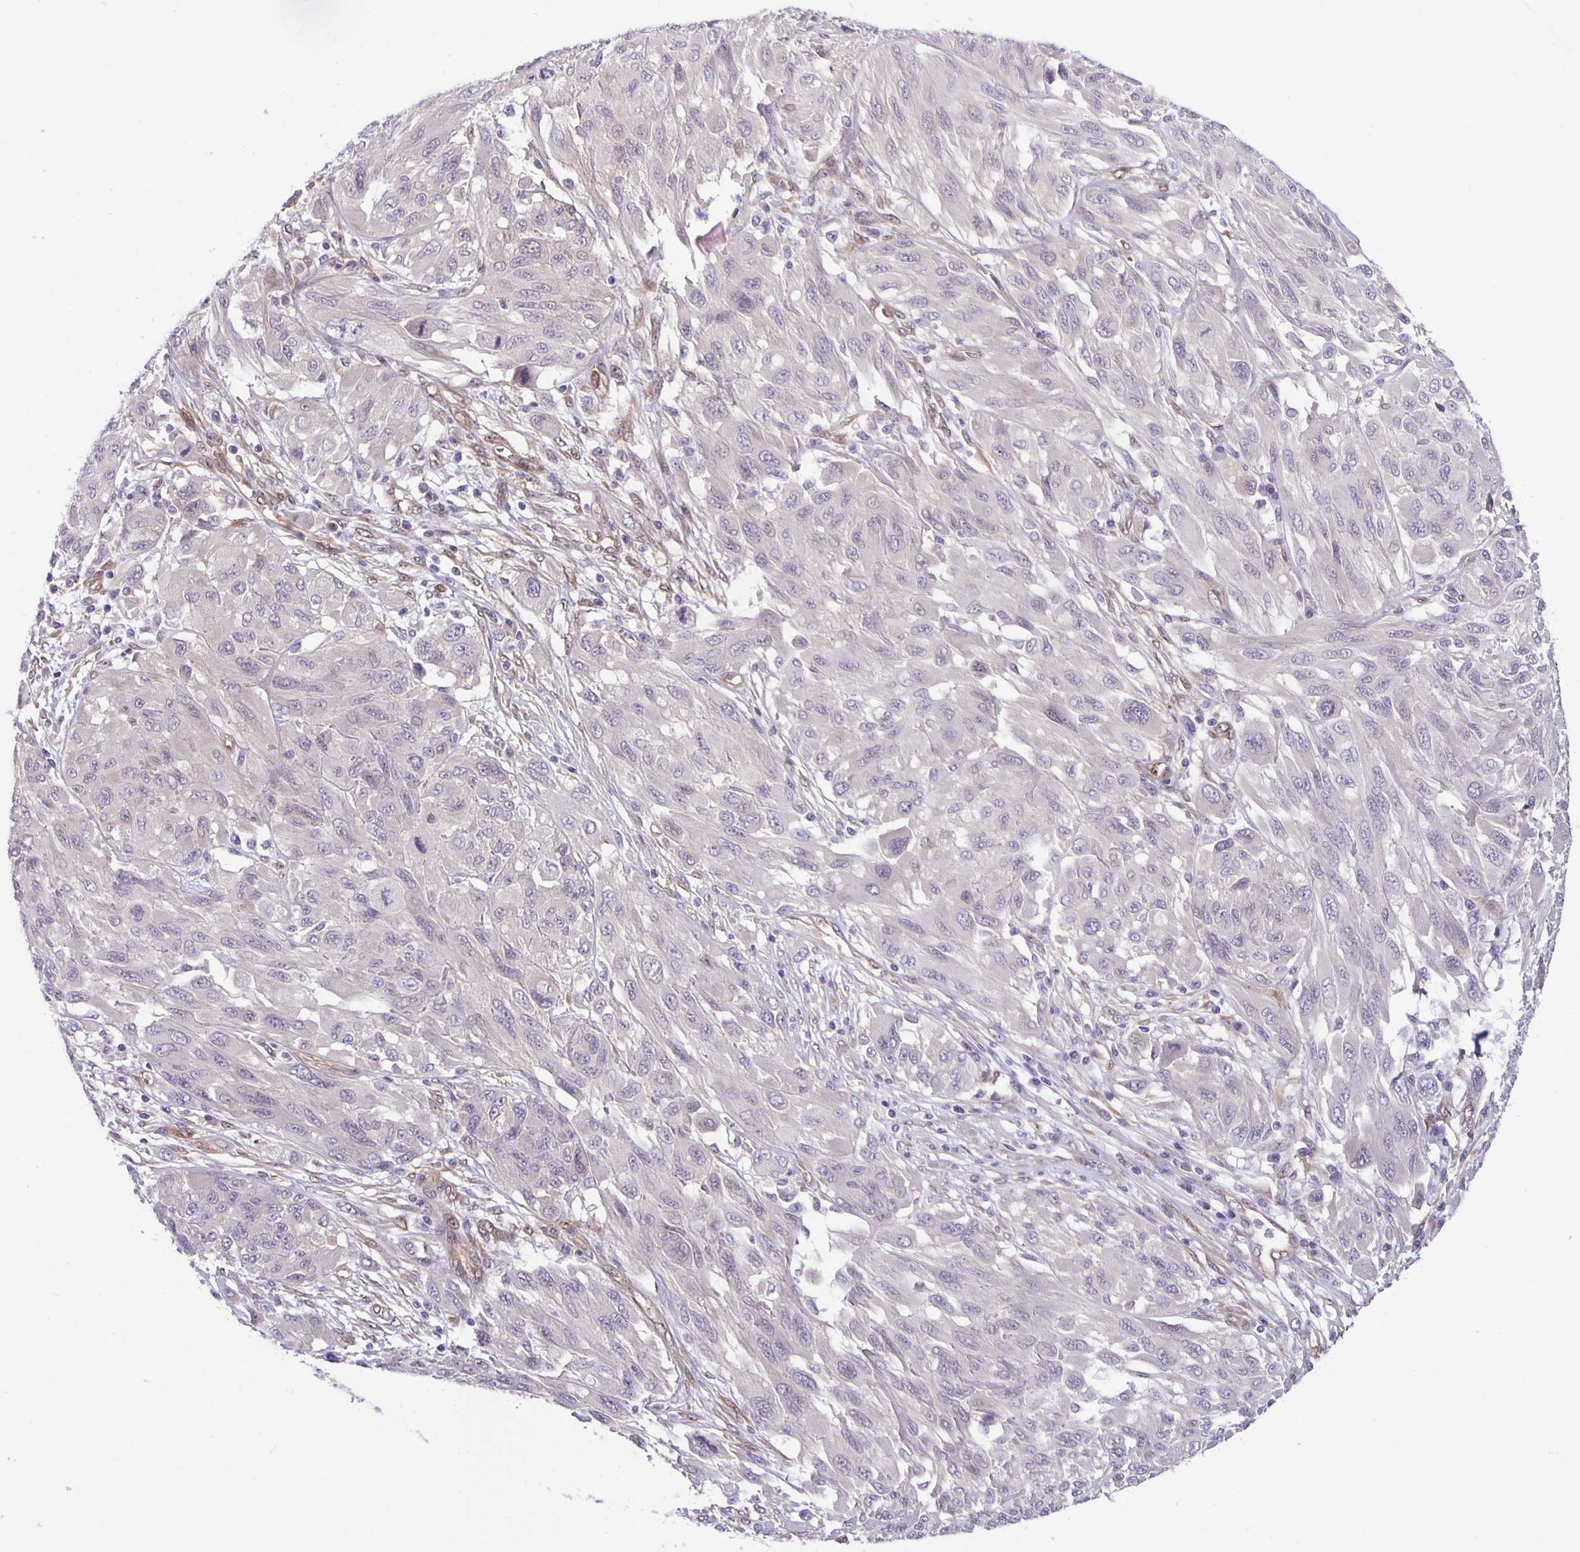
{"staining": {"intensity": "negative", "quantity": "none", "location": "none"}, "tissue": "melanoma", "cell_type": "Tumor cells", "image_type": "cancer", "snomed": [{"axis": "morphology", "description": "Malignant melanoma, NOS"}, {"axis": "topography", "description": "Skin"}], "caption": "Tumor cells show no significant staining in melanoma.", "gene": "TAX1BP3", "patient": {"sex": "female", "age": 91}}